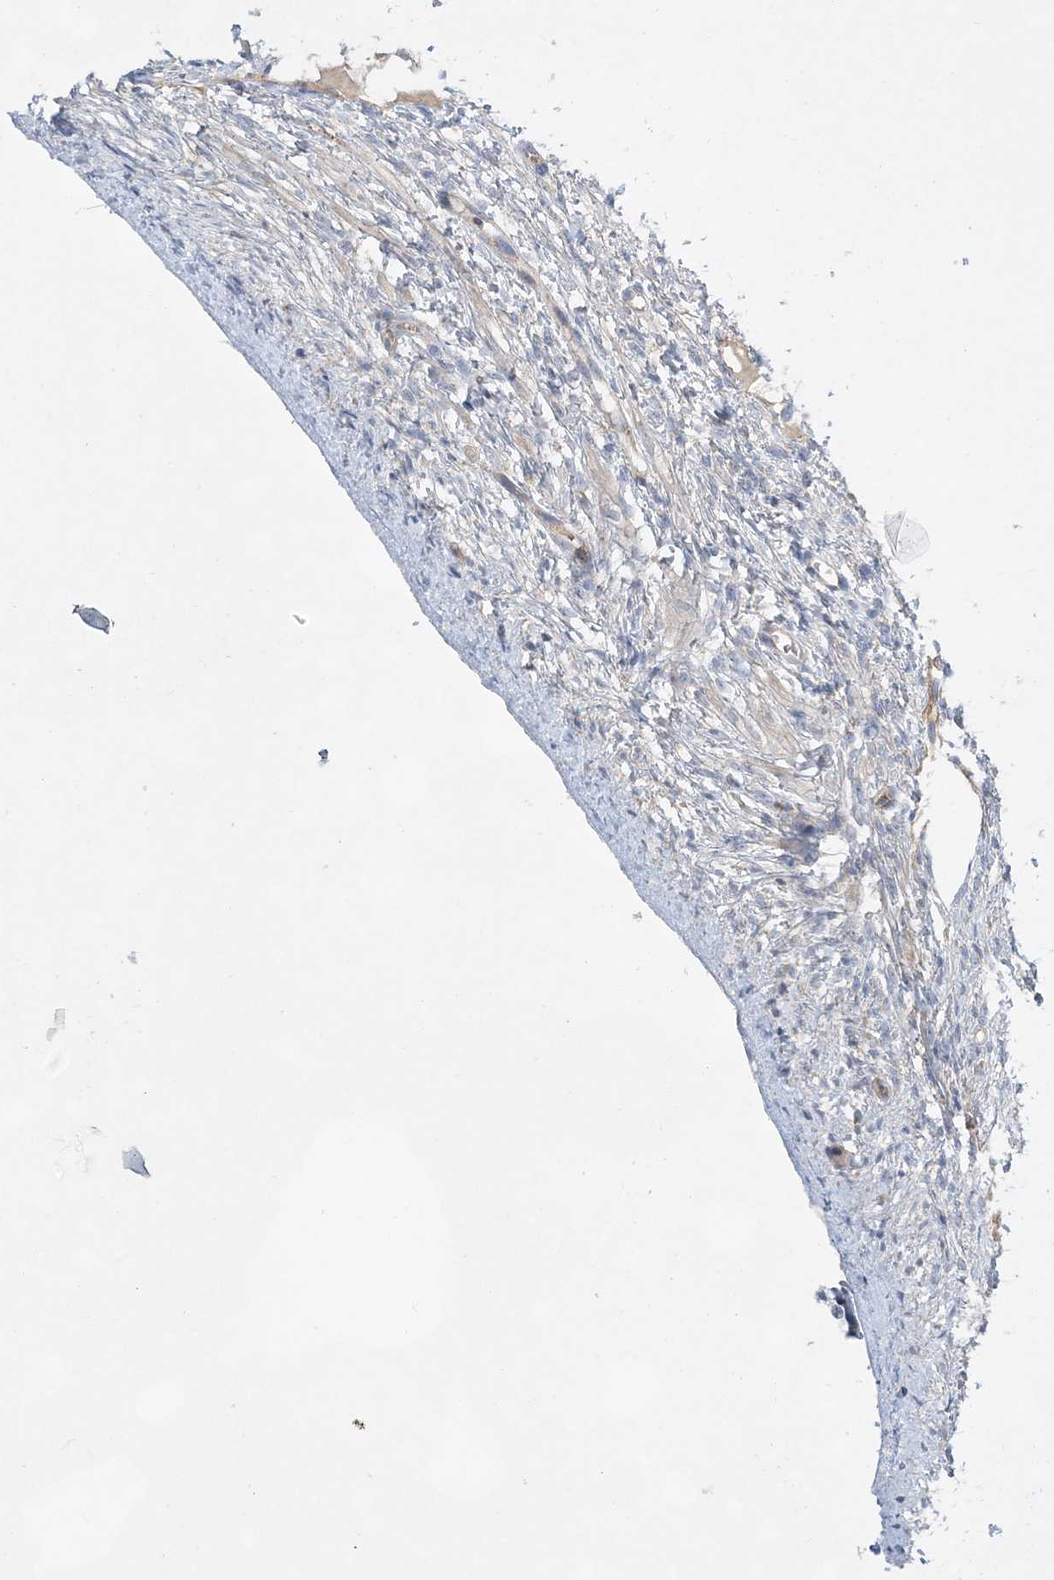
{"staining": {"intensity": "negative", "quantity": "none", "location": "none"}, "tissue": "ovary", "cell_type": "Follicle cells", "image_type": "normal", "snomed": [{"axis": "morphology", "description": "Normal tissue, NOS"}, {"axis": "topography", "description": "Ovary"}], "caption": "An IHC micrograph of unremarkable ovary is shown. There is no staining in follicle cells of ovary. The staining is performed using DAB (3,3'-diaminobenzidine) brown chromogen with nuclei counter-stained in using hematoxylin.", "gene": "TRAPPC13", "patient": {"sex": "female", "age": 33}}